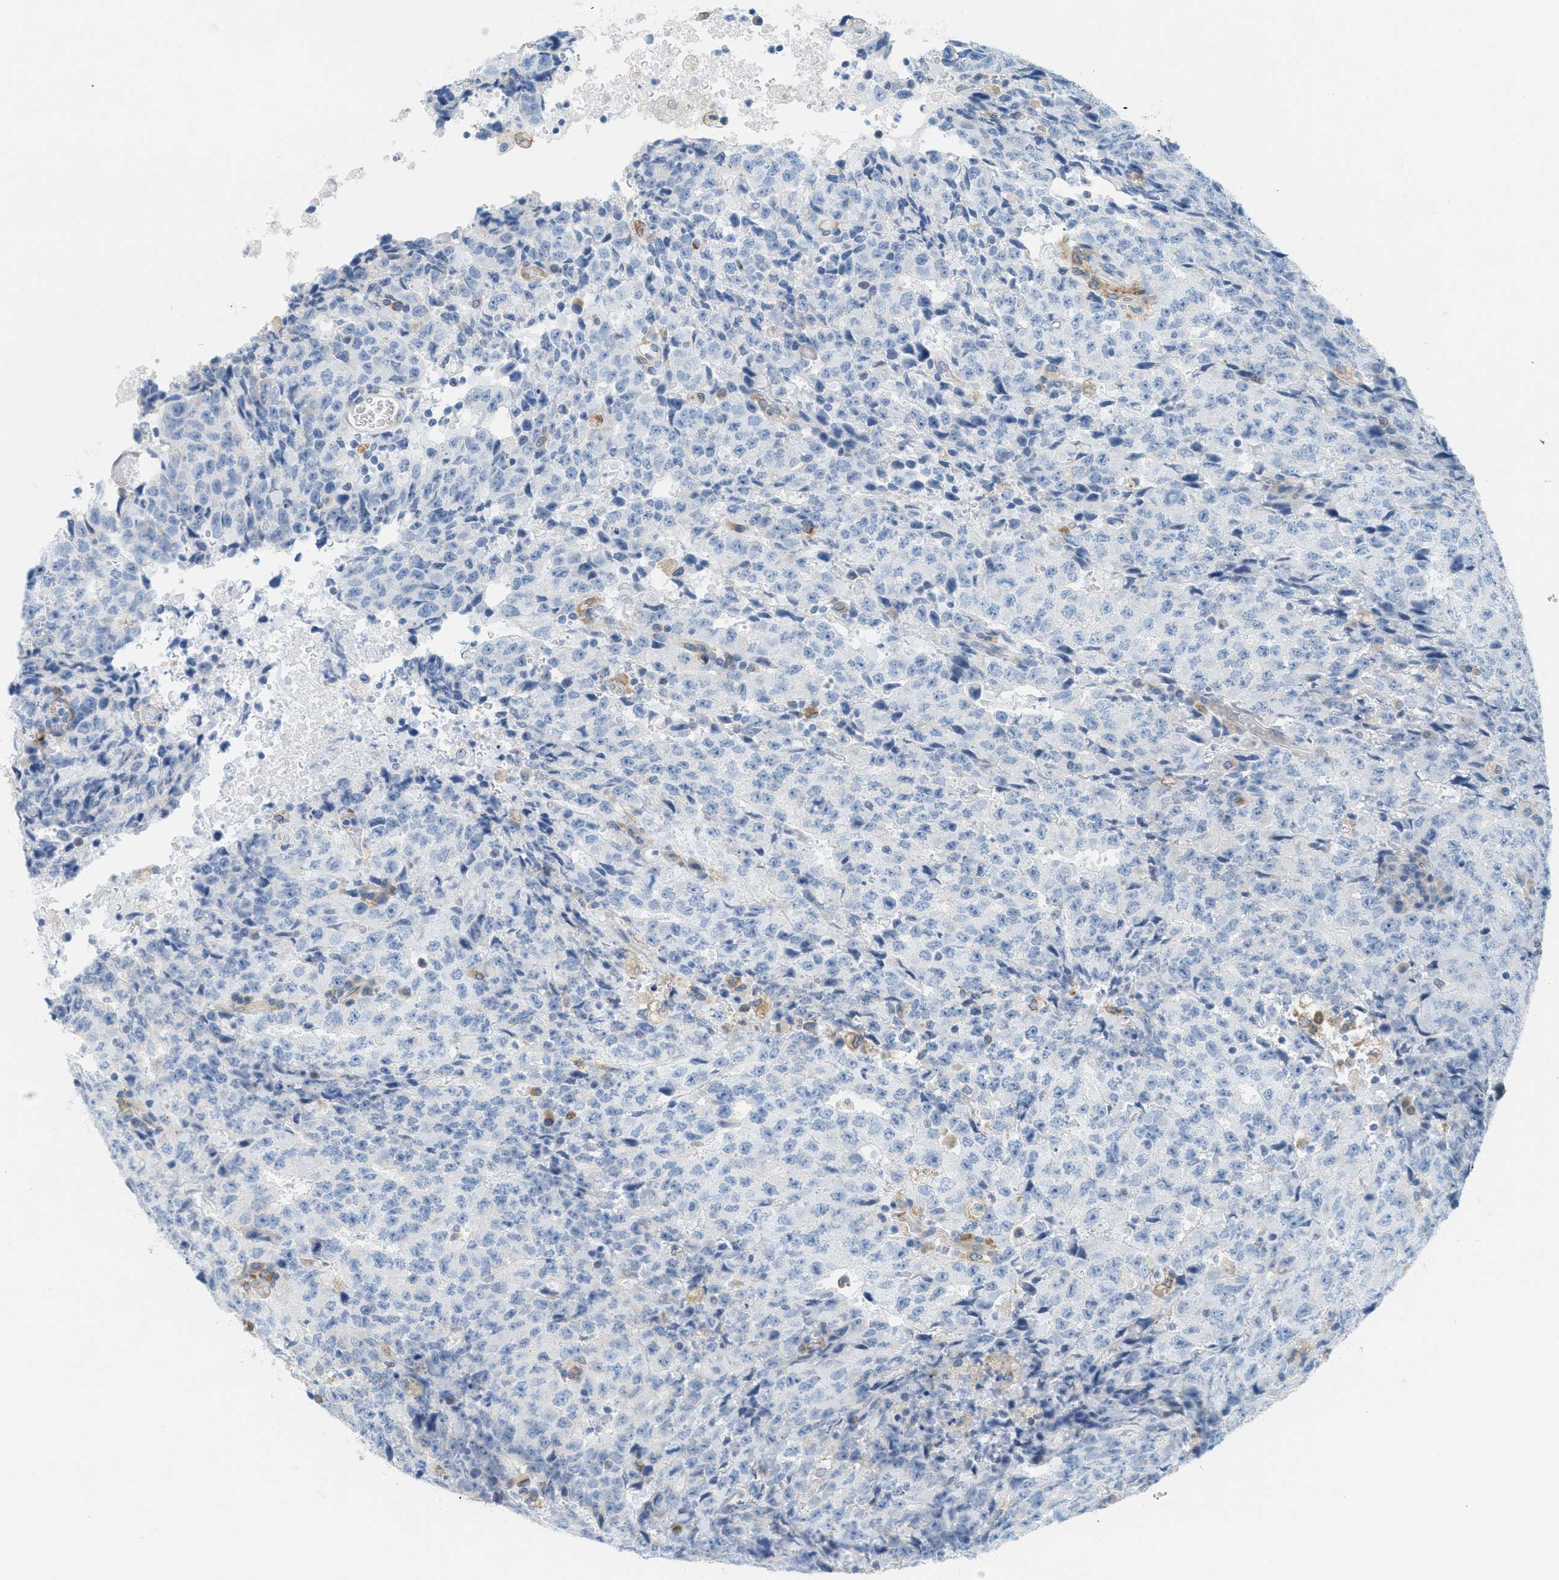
{"staining": {"intensity": "weak", "quantity": "<25%", "location": "cytoplasmic/membranous"}, "tissue": "testis cancer", "cell_type": "Tumor cells", "image_type": "cancer", "snomed": [{"axis": "morphology", "description": "Necrosis, NOS"}, {"axis": "morphology", "description": "Carcinoma, Embryonal, NOS"}, {"axis": "topography", "description": "Testis"}], "caption": "Human testis cancer stained for a protein using immunohistochemistry (IHC) reveals no staining in tumor cells.", "gene": "TEX264", "patient": {"sex": "male", "age": 19}}